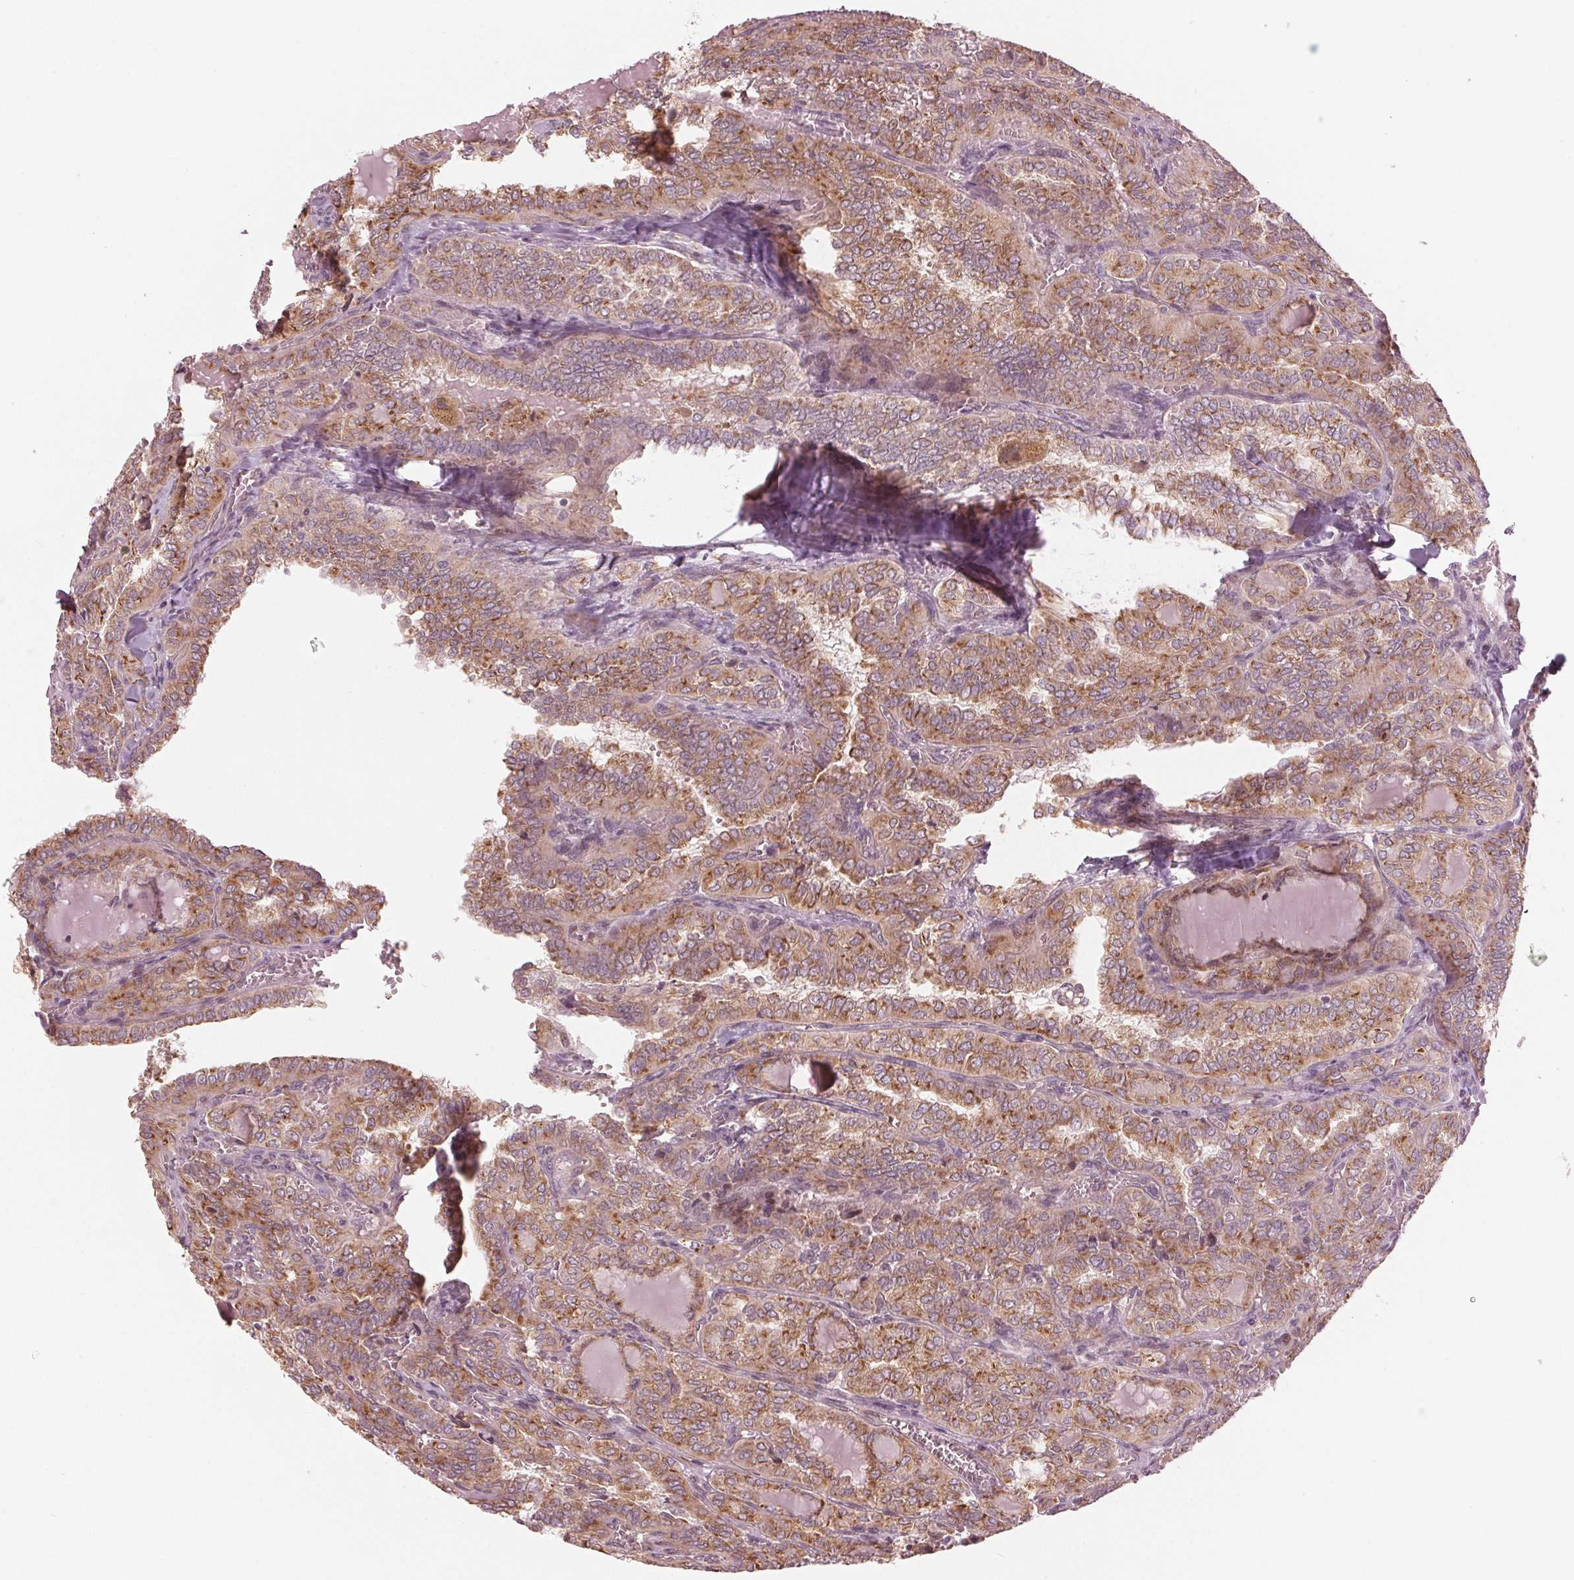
{"staining": {"intensity": "moderate", "quantity": ">75%", "location": "cytoplasmic/membranous"}, "tissue": "thyroid cancer", "cell_type": "Tumor cells", "image_type": "cancer", "snomed": [{"axis": "morphology", "description": "Papillary adenocarcinoma, NOS"}, {"axis": "topography", "description": "Thyroid gland"}], "caption": "Immunohistochemical staining of papillary adenocarcinoma (thyroid) shows medium levels of moderate cytoplasmic/membranous protein staining in approximately >75% of tumor cells.", "gene": "CMIP", "patient": {"sex": "female", "age": 41}}